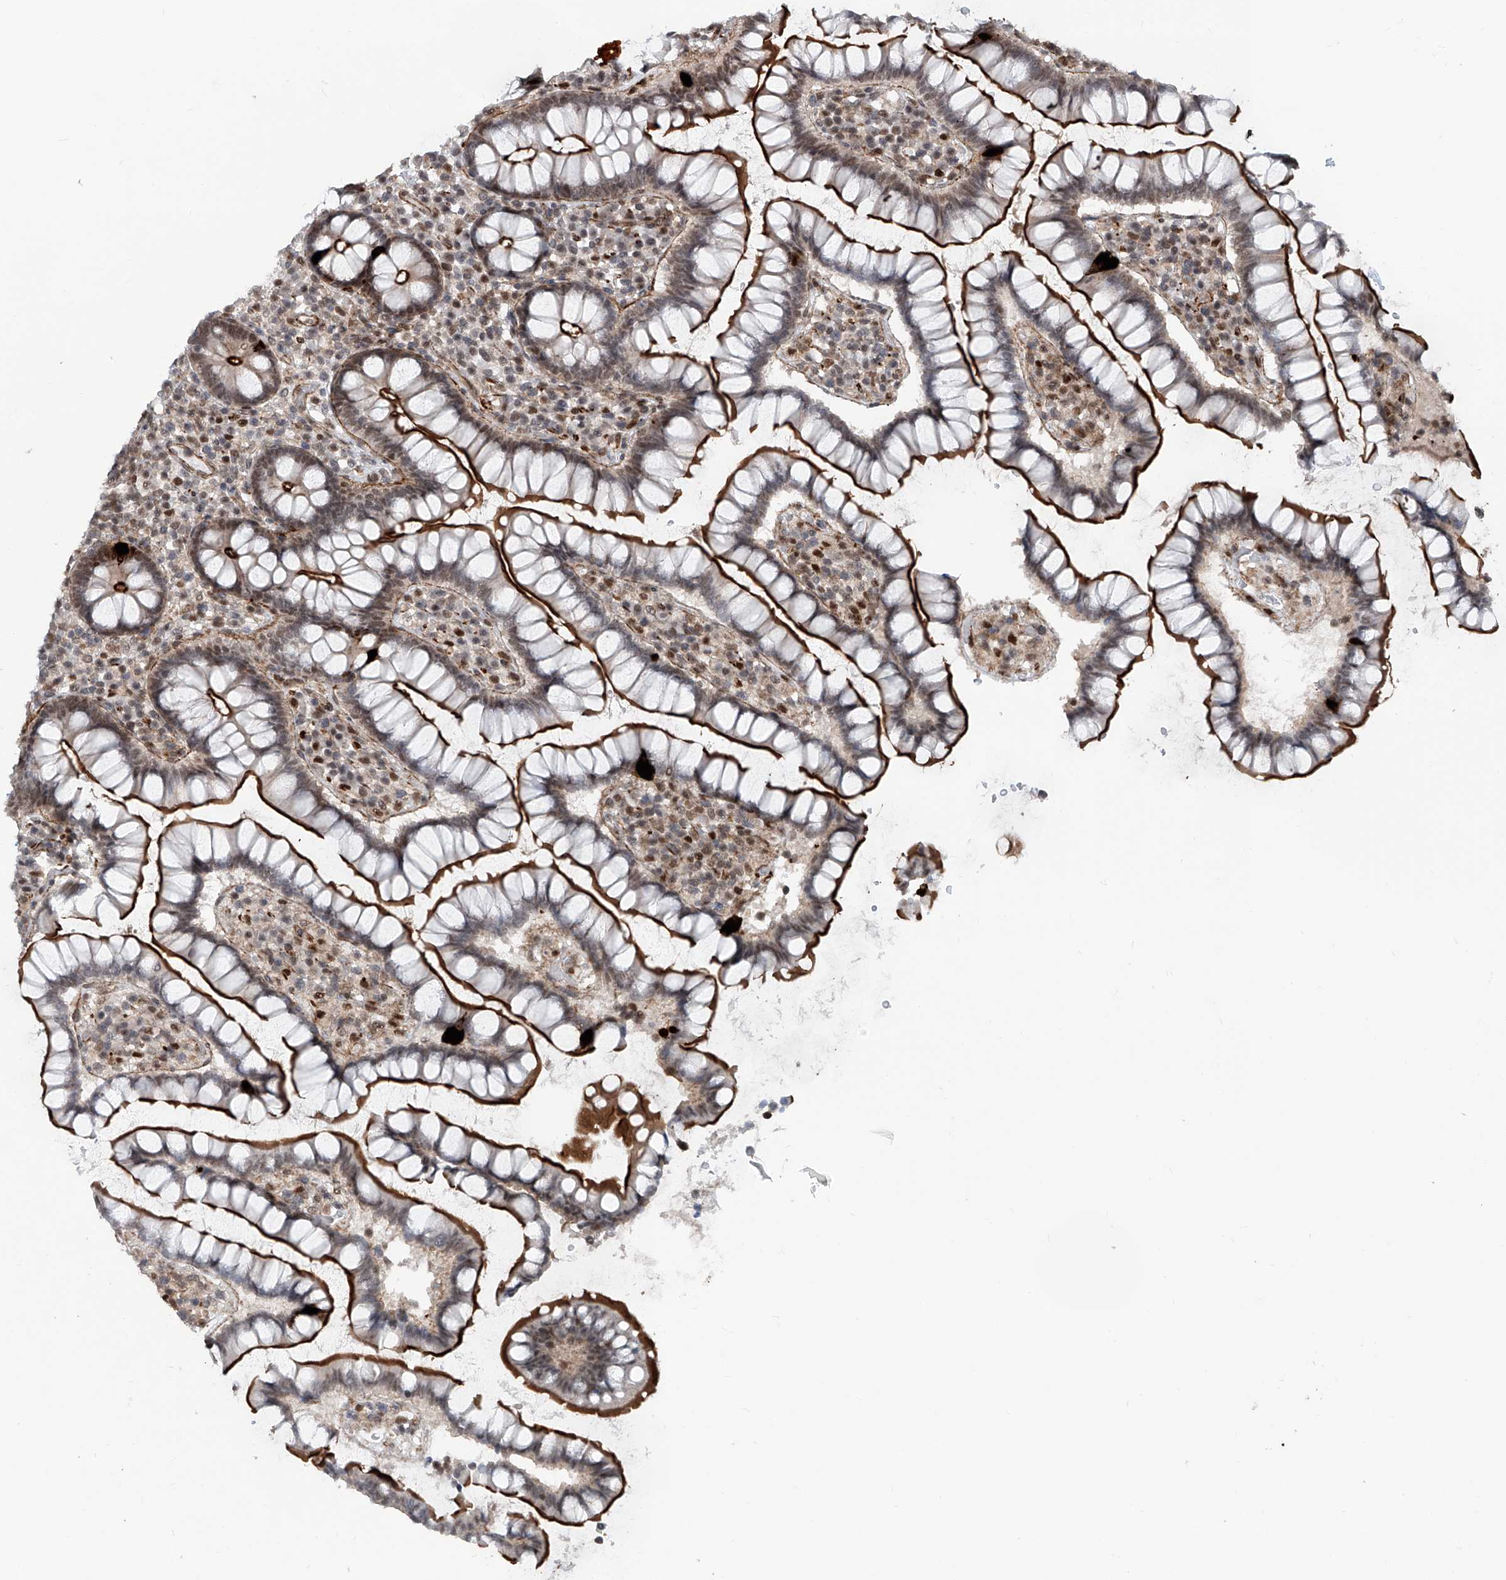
{"staining": {"intensity": "strong", "quantity": ">75%", "location": "cytoplasmic/membranous"}, "tissue": "colon", "cell_type": "Endothelial cells", "image_type": "normal", "snomed": [{"axis": "morphology", "description": "Normal tissue, NOS"}, {"axis": "topography", "description": "Colon"}], "caption": "This histopathology image displays immunohistochemistry staining of unremarkable colon, with high strong cytoplasmic/membranous expression in approximately >75% of endothelial cells.", "gene": "SDE2", "patient": {"sex": "female", "age": 79}}